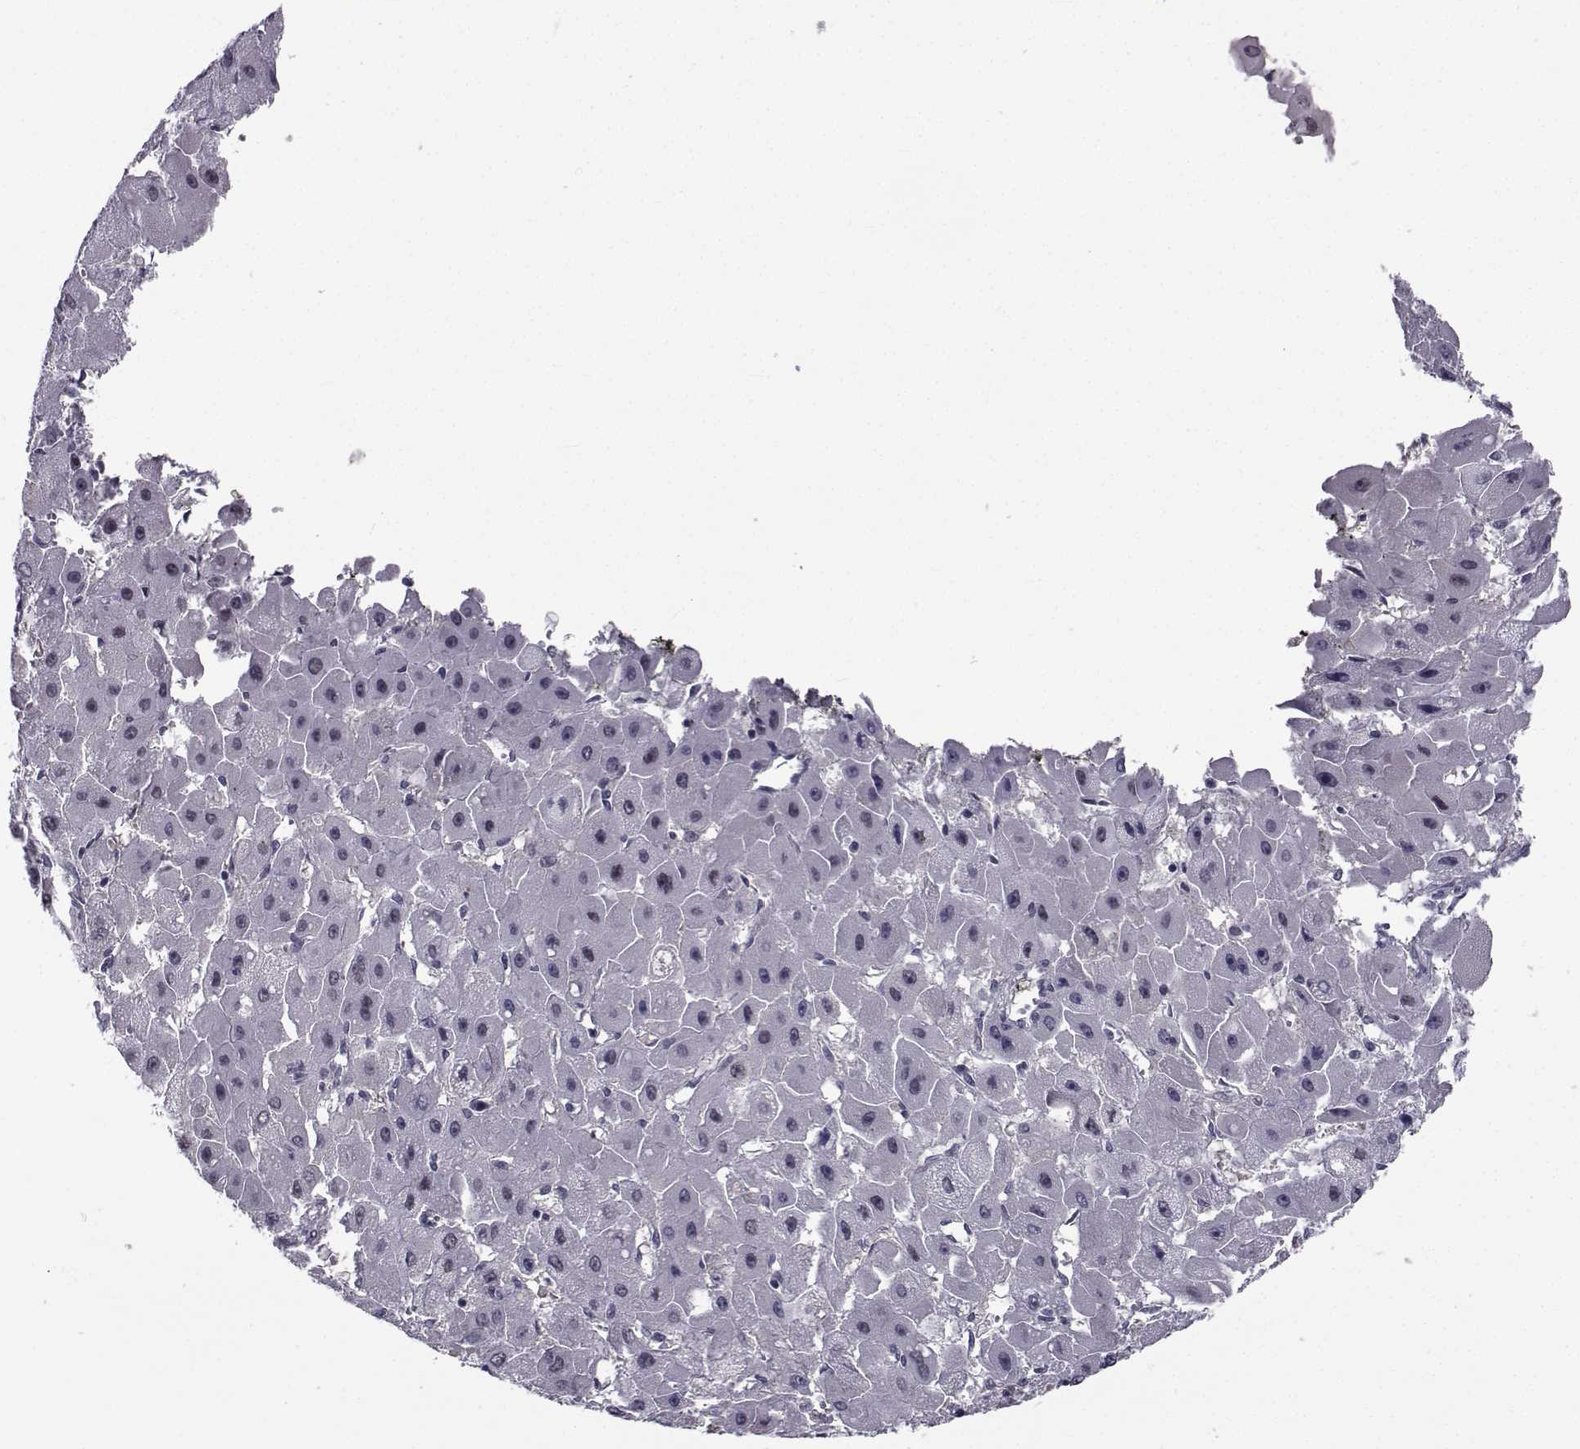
{"staining": {"intensity": "negative", "quantity": "none", "location": "none"}, "tissue": "liver cancer", "cell_type": "Tumor cells", "image_type": "cancer", "snomed": [{"axis": "morphology", "description": "Carcinoma, Hepatocellular, NOS"}, {"axis": "topography", "description": "Liver"}], "caption": "Hepatocellular carcinoma (liver) stained for a protein using immunohistochemistry demonstrates no positivity tumor cells.", "gene": "CFAP74", "patient": {"sex": "female", "age": 25}}